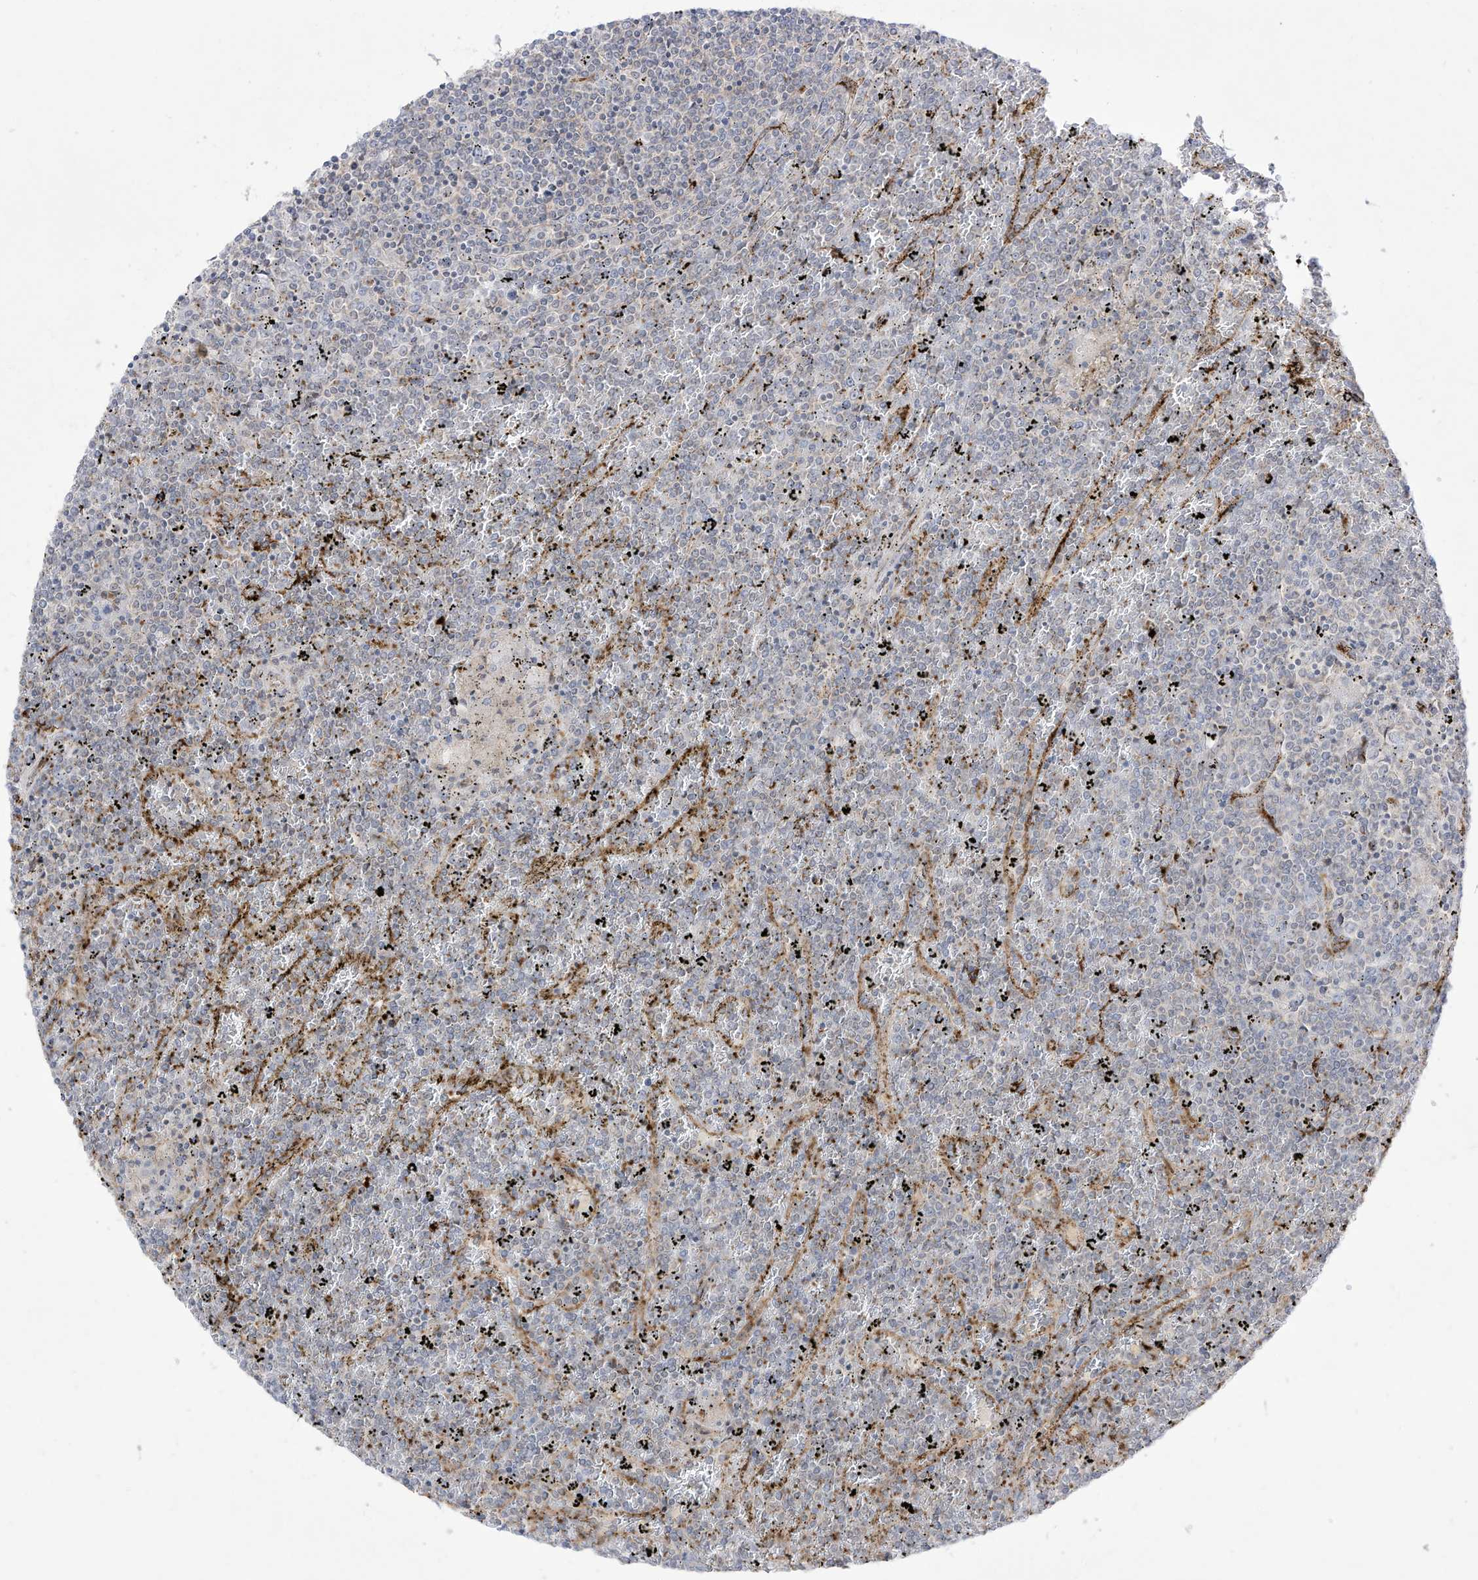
{"staining": {"intensity": "negative", "quantity": "none", "location": "none"}, "tissue": "lymphoma", "cell_type": "Tumor cells", "image_type": "cancer", "snomed": [{"axis": "morphology", "description": "Malignant lymphoma, non-Hodgkin's type, Low grade"}, {"axis": "topography", "description": "Spleen"}], "caption": "High magnification brightfield microscopy of lymphoma stained with DAB (brown) and counterstained with hematoxylin (blue): tumor cells show no significant staining.", "gene": "ZGRF1", "patient": {"sex": "female", "age": 19}}